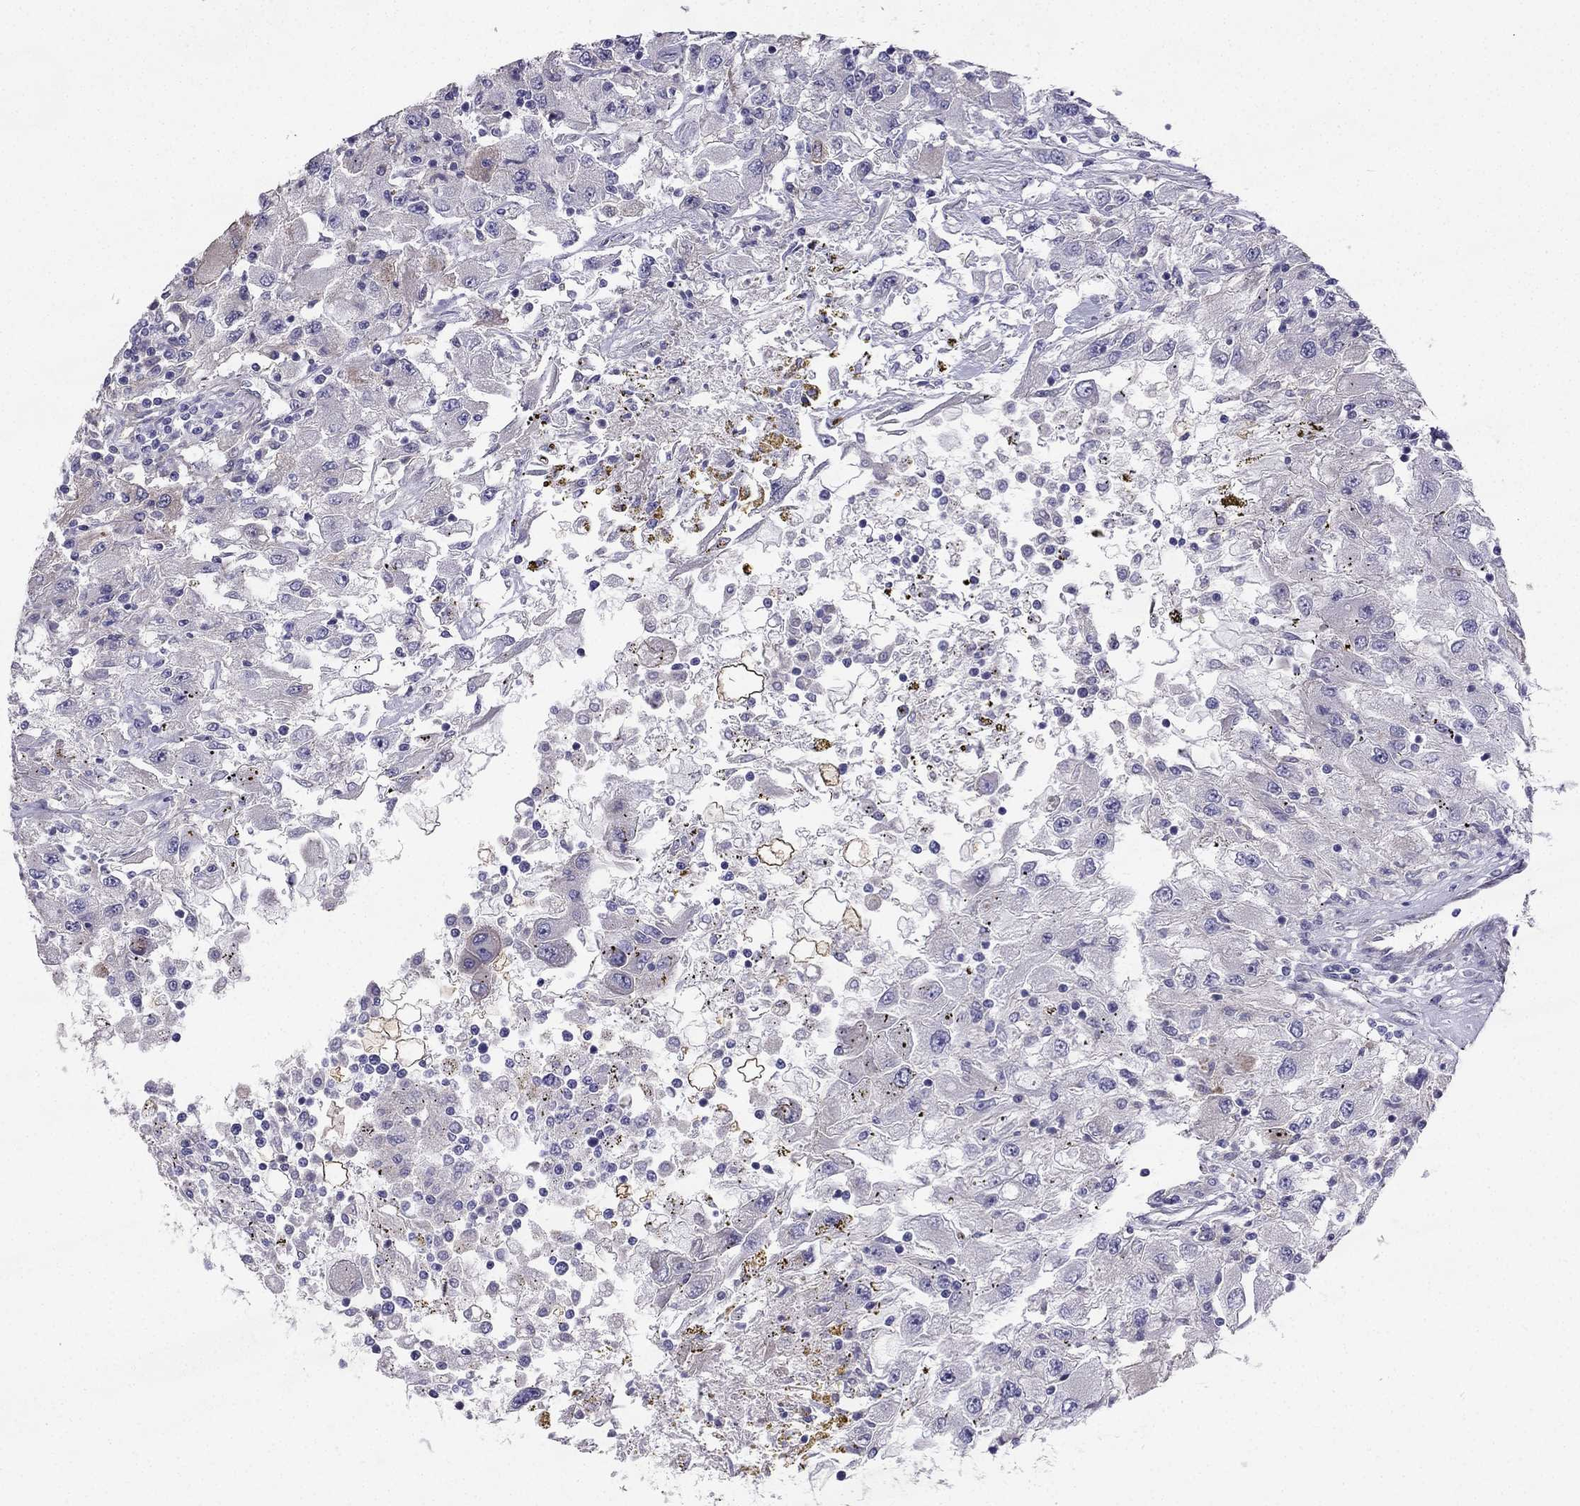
{"staining": {"intensity": "negative", "quantity": "none", "location": "none"}, "tissue": "renal cancer", "cell_type": "Tumor cells", "image_type": "cancer", "snomed": [{"axis": "morphology", "description": "Adenocarcinoma, NOS"}, {"axis": "topography", "description": "Kidney"}], "caption": "Human adenocarcinoma (renal) stained for a protein using IHC shows no positivity in tumor cells.", "gene": "ENOX1", "patient": {"sex": "female", "age": 67}}